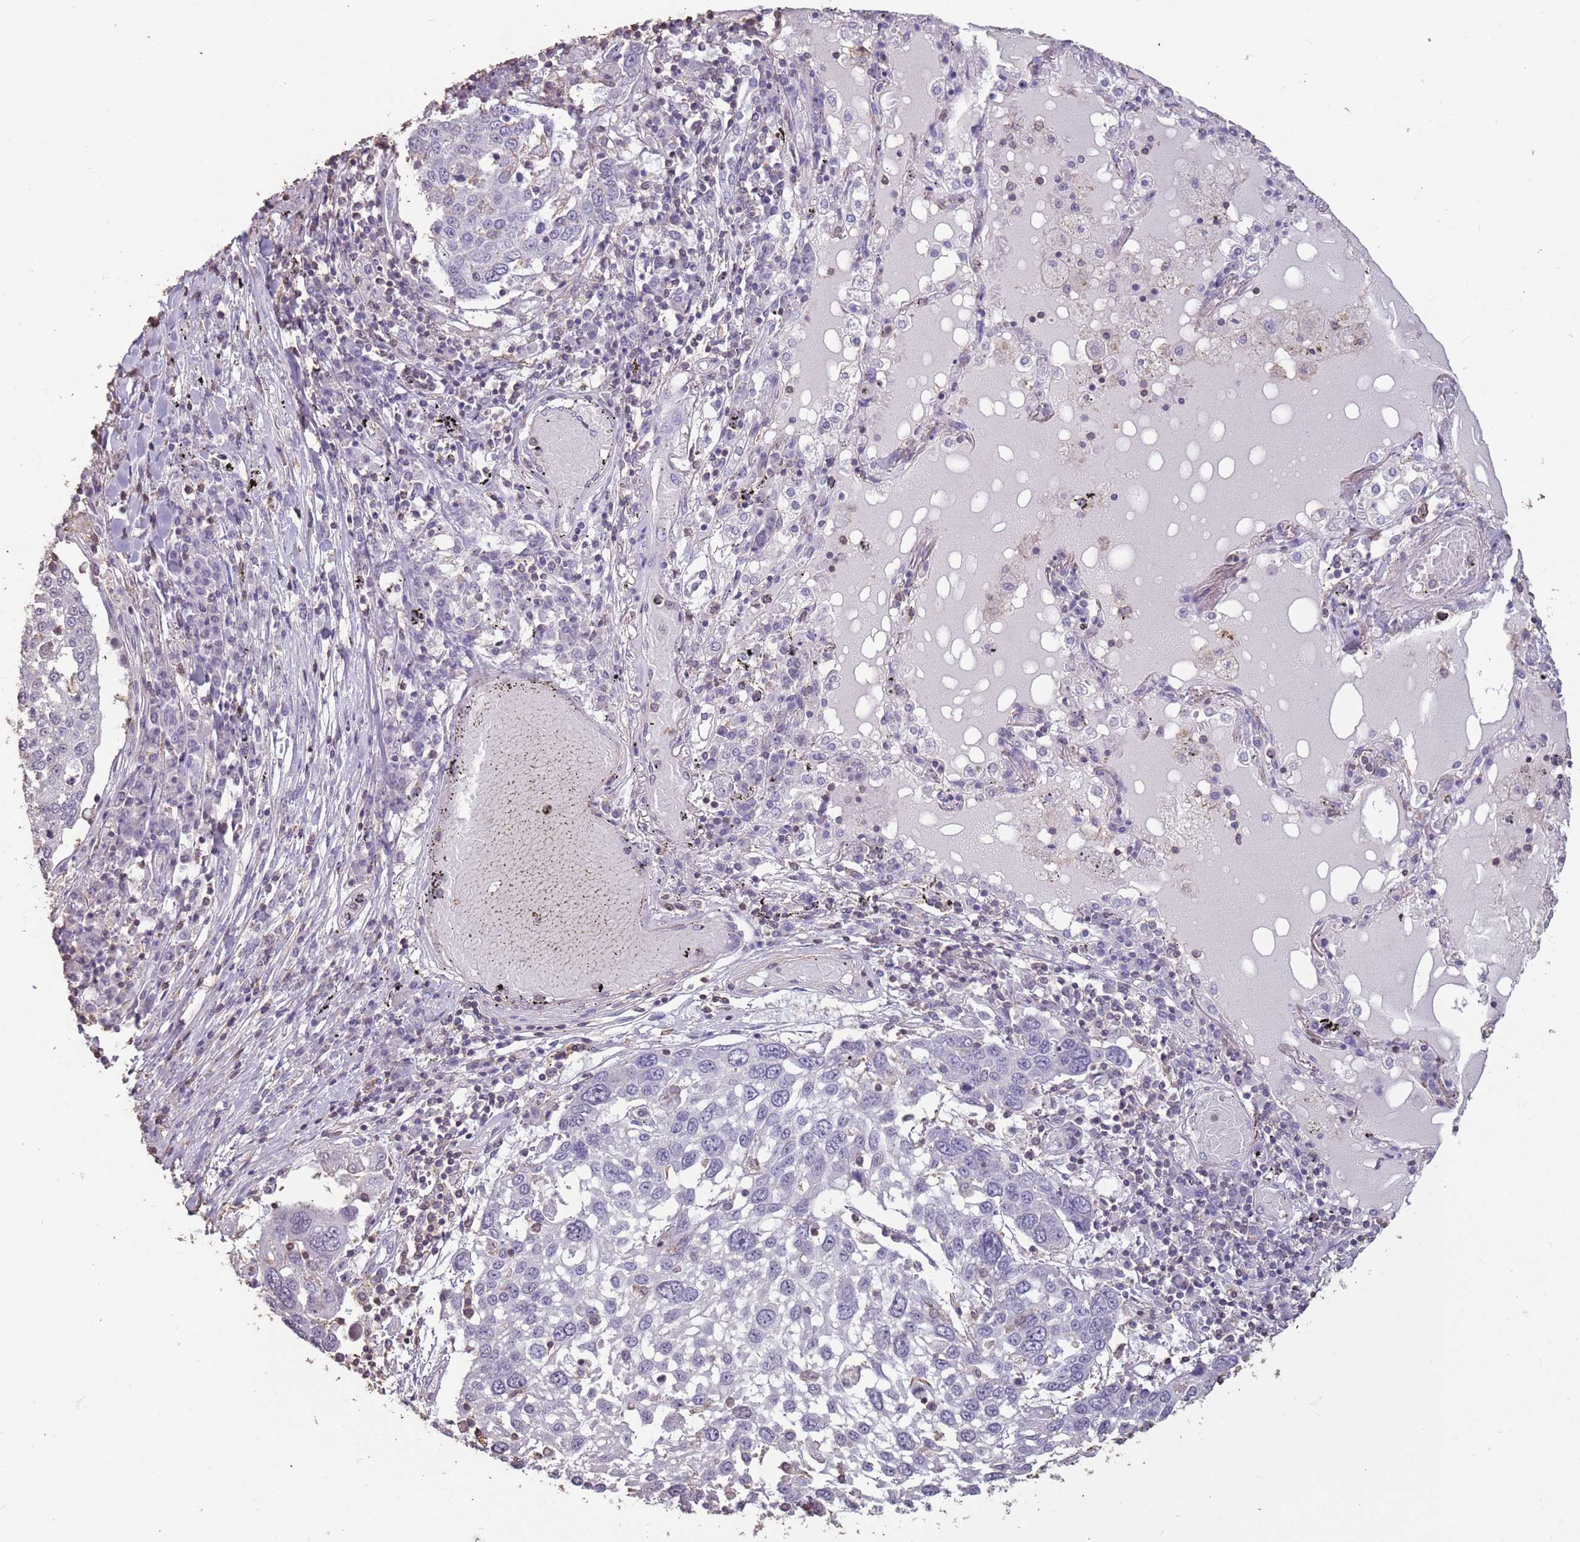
{"staining": {"intensity": "negative", "quantity": "none", "location": "none"}, "tissue": "lung cancer", "cell_type": "Tumor cells", "image_type": "cancer", "snomed": [{"axis": "morphology", "description": "Squamous cell carcinoma, NOS"}, {"axis": "topography", "description": "Lung"}], "caption": "This is a image of immunohistochemistry staining of lung squamous cell carcinoma, which shows no positivity in tumor cells.", "gene": "SUN5", "patient": {"sex": "male", "age": 65}}